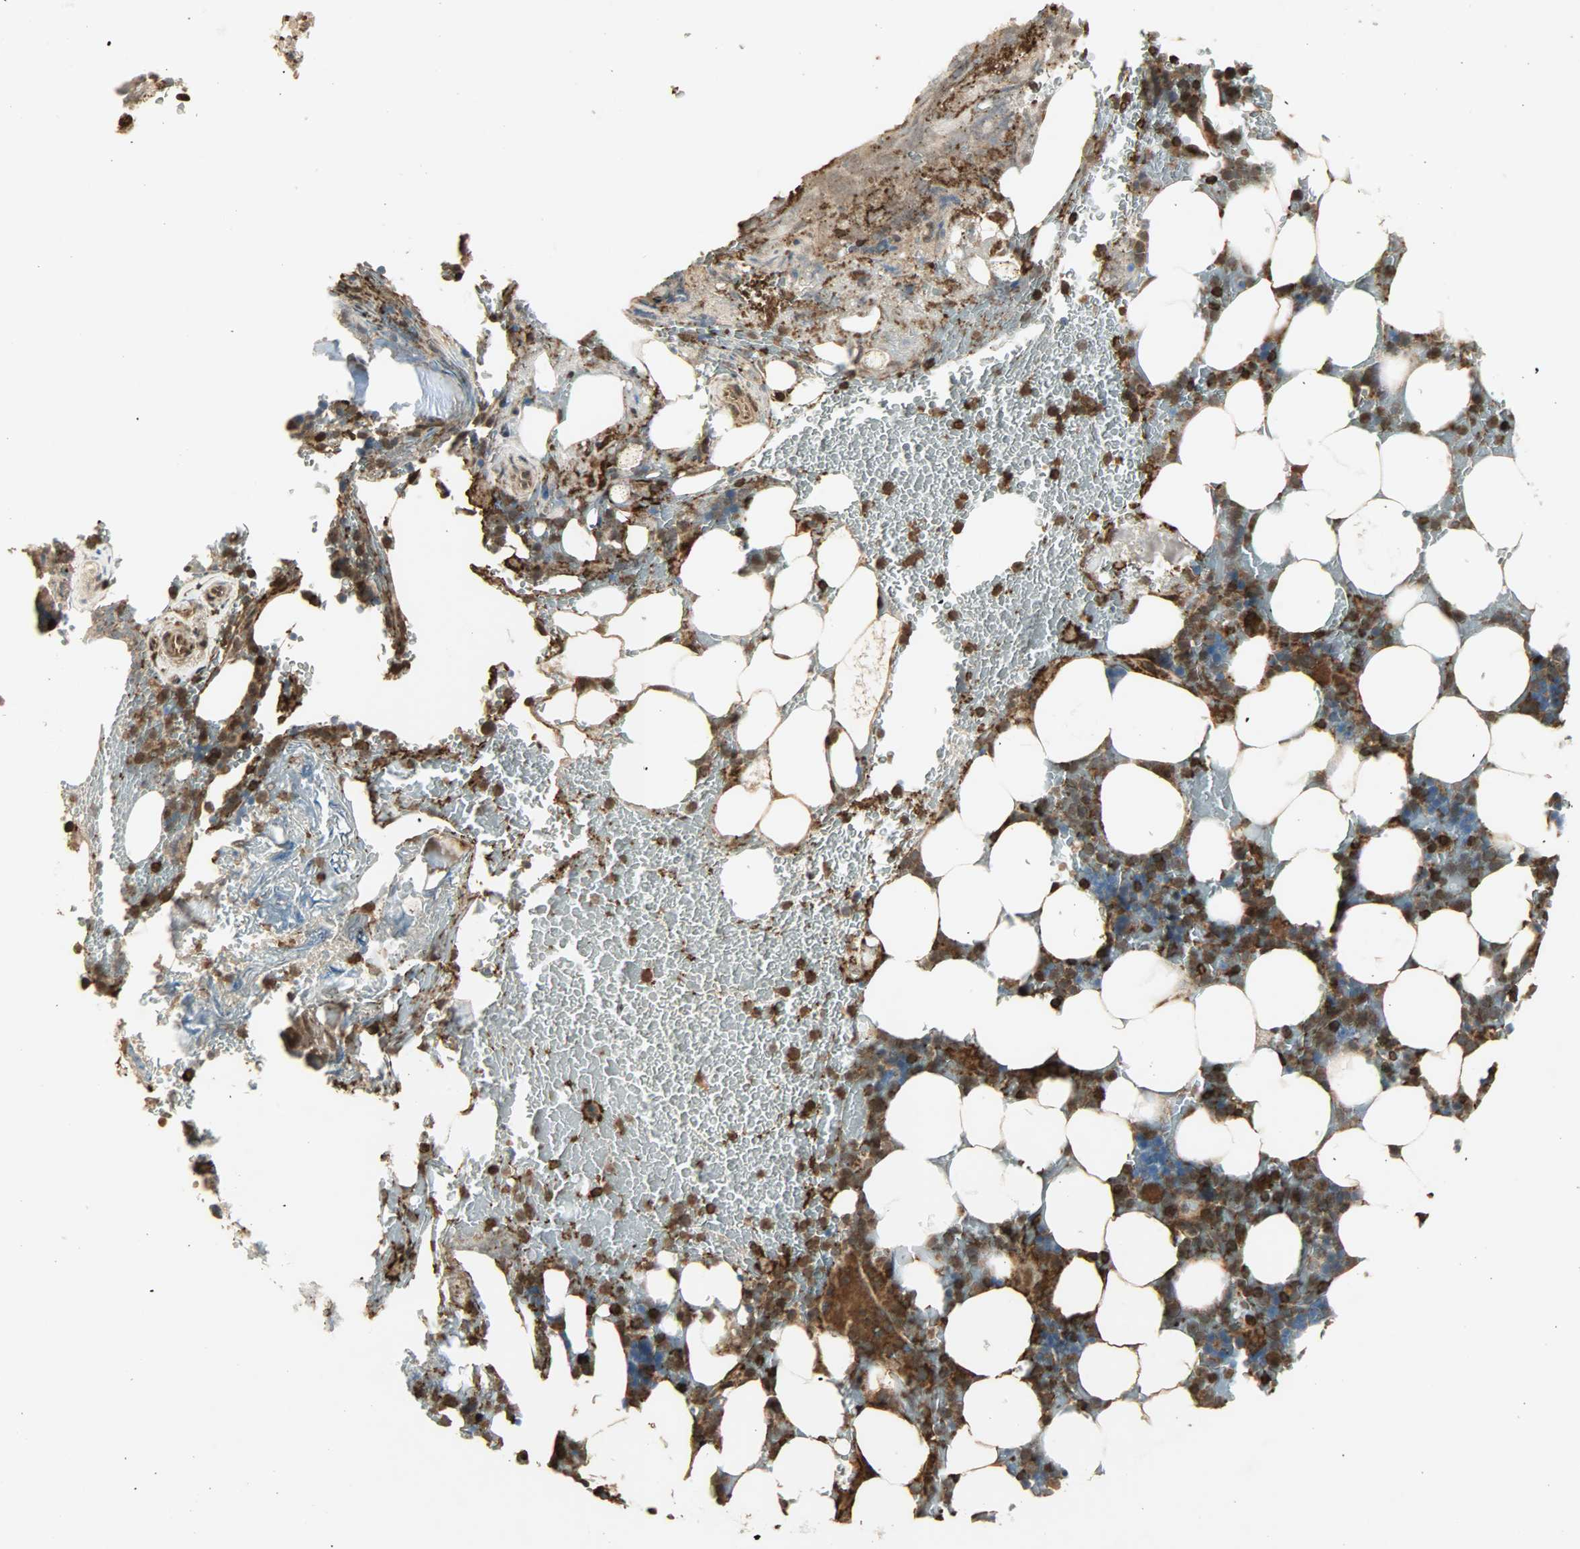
{"staining": {"intensity": "strong", "quantity": "25%-75%", "location": "cytoplasmic/membranous,nuclear"}, "tissue": "bone marrow", "cell_type": "Hematopoietic cells", "image_type": "normal", "snomed": [{"axis": "morphology", "description": "Normal tissue, NOS"}, {"axis": "topography", "description": "Bone marrow"}], "caption": "Immunohistochemistry (IHC) histopathology image of normal human bone marrow stained for a protein (brown), which reveals high levels of strong cytoplasmic/membranous,nuclear staining in approximately 25%-75% of hematopoietic cells.", "gene": "YWHAZ", "patient": {"sex": "female", "age": 73}}